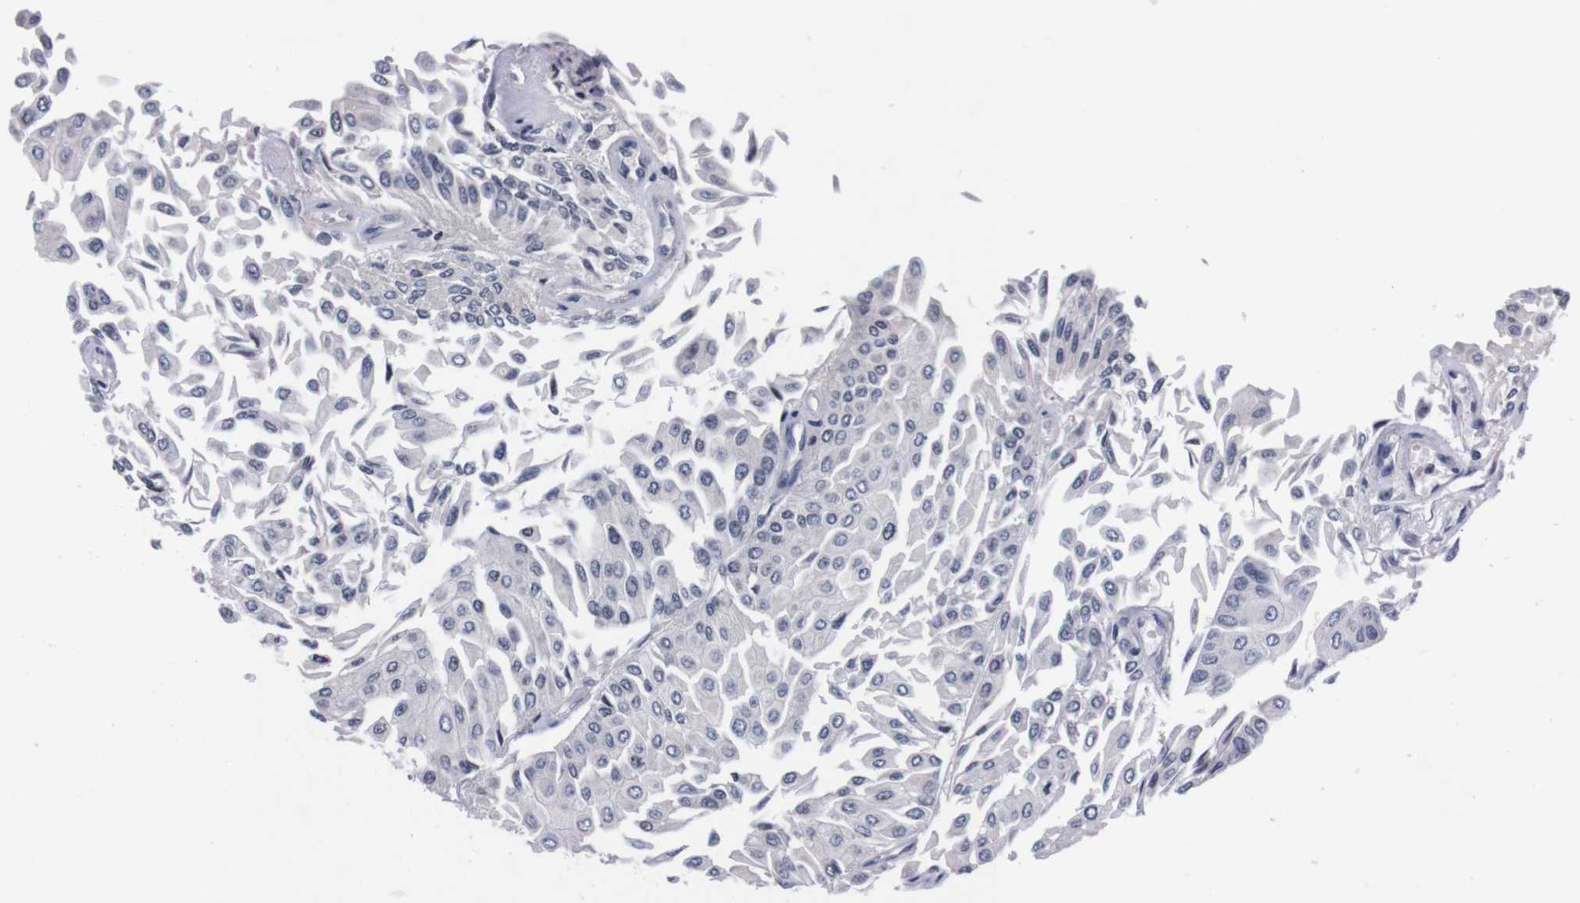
{"staining": {"intensity": "negative", "quantity": "none", "location": "none"}, "tissue": "urothelial cancer", "cell_type": "Tumor cells", "image_type": "cancer", "snomed": [{"axis": "morphology", "description": "Urothelial carcinoma, Low grade"}, {"axis": "topography", "description": "Urinary bladder"}], "caption": "A micrograph of human low-grade urothelial carcinoma is negative for staining in tumor cells.", "gene": "TNFRSF21", "patient": {"sex": "male", "age": 67}}